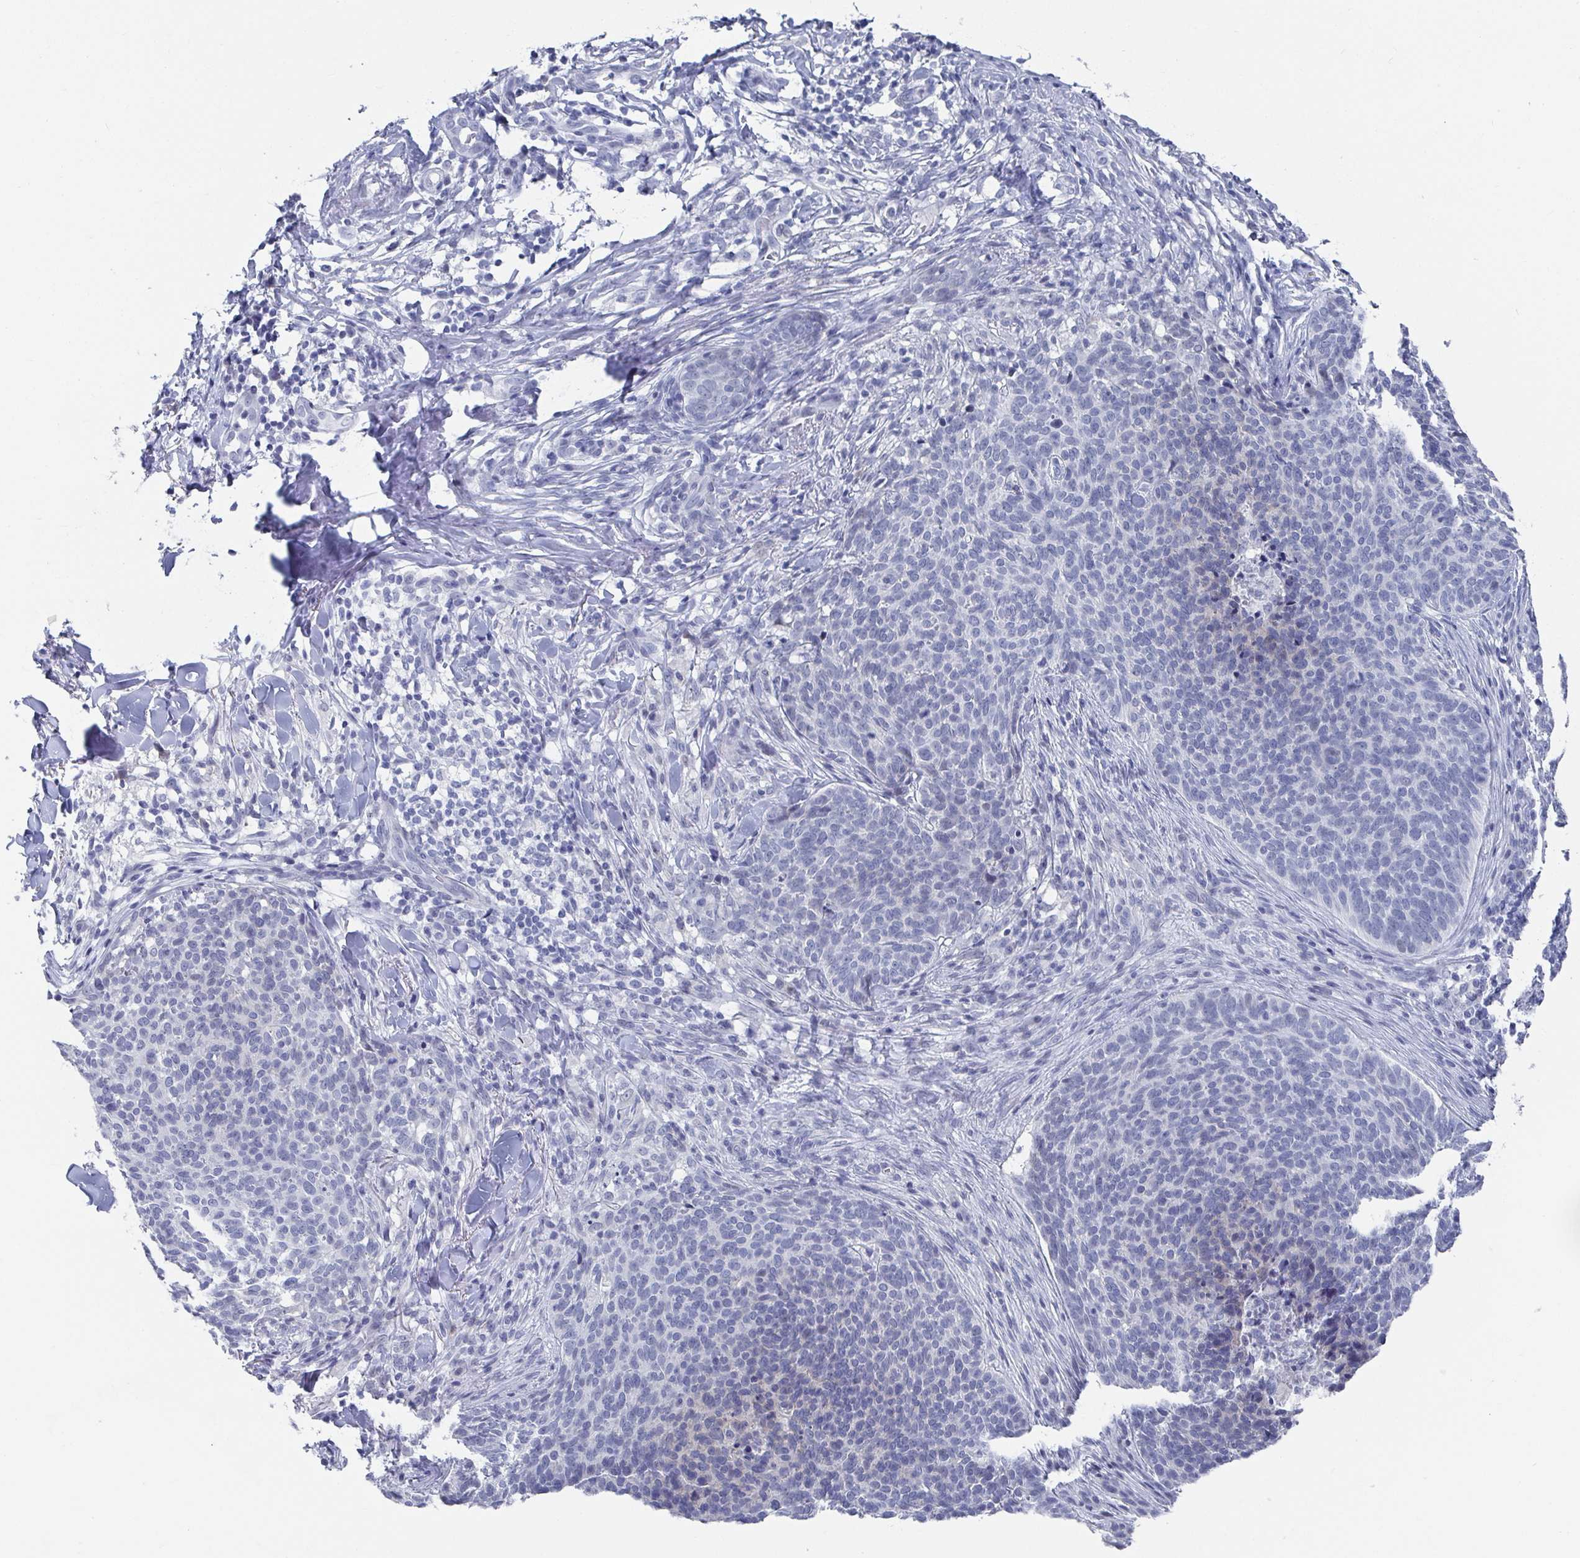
{"staining": {"intensity": "negative", "quantity": "none", "location": "none"}, "tissue": "skin cancer", "cell_type": "Tumor cells", "image_type": "cancer", "snomed": [{"axis": "morphology", "description": "Basal cell carcinoma"}, {"axis": "topography", "description": "Skin"}, {"axis": "topography", "description": "Skin of face"}], "caption": "Image shows no protein positivity in tumor cells of skin basal cell carcinoma tissue.", "gene": "CAMKV", "patient": {"sex": "male", "age": 56}}